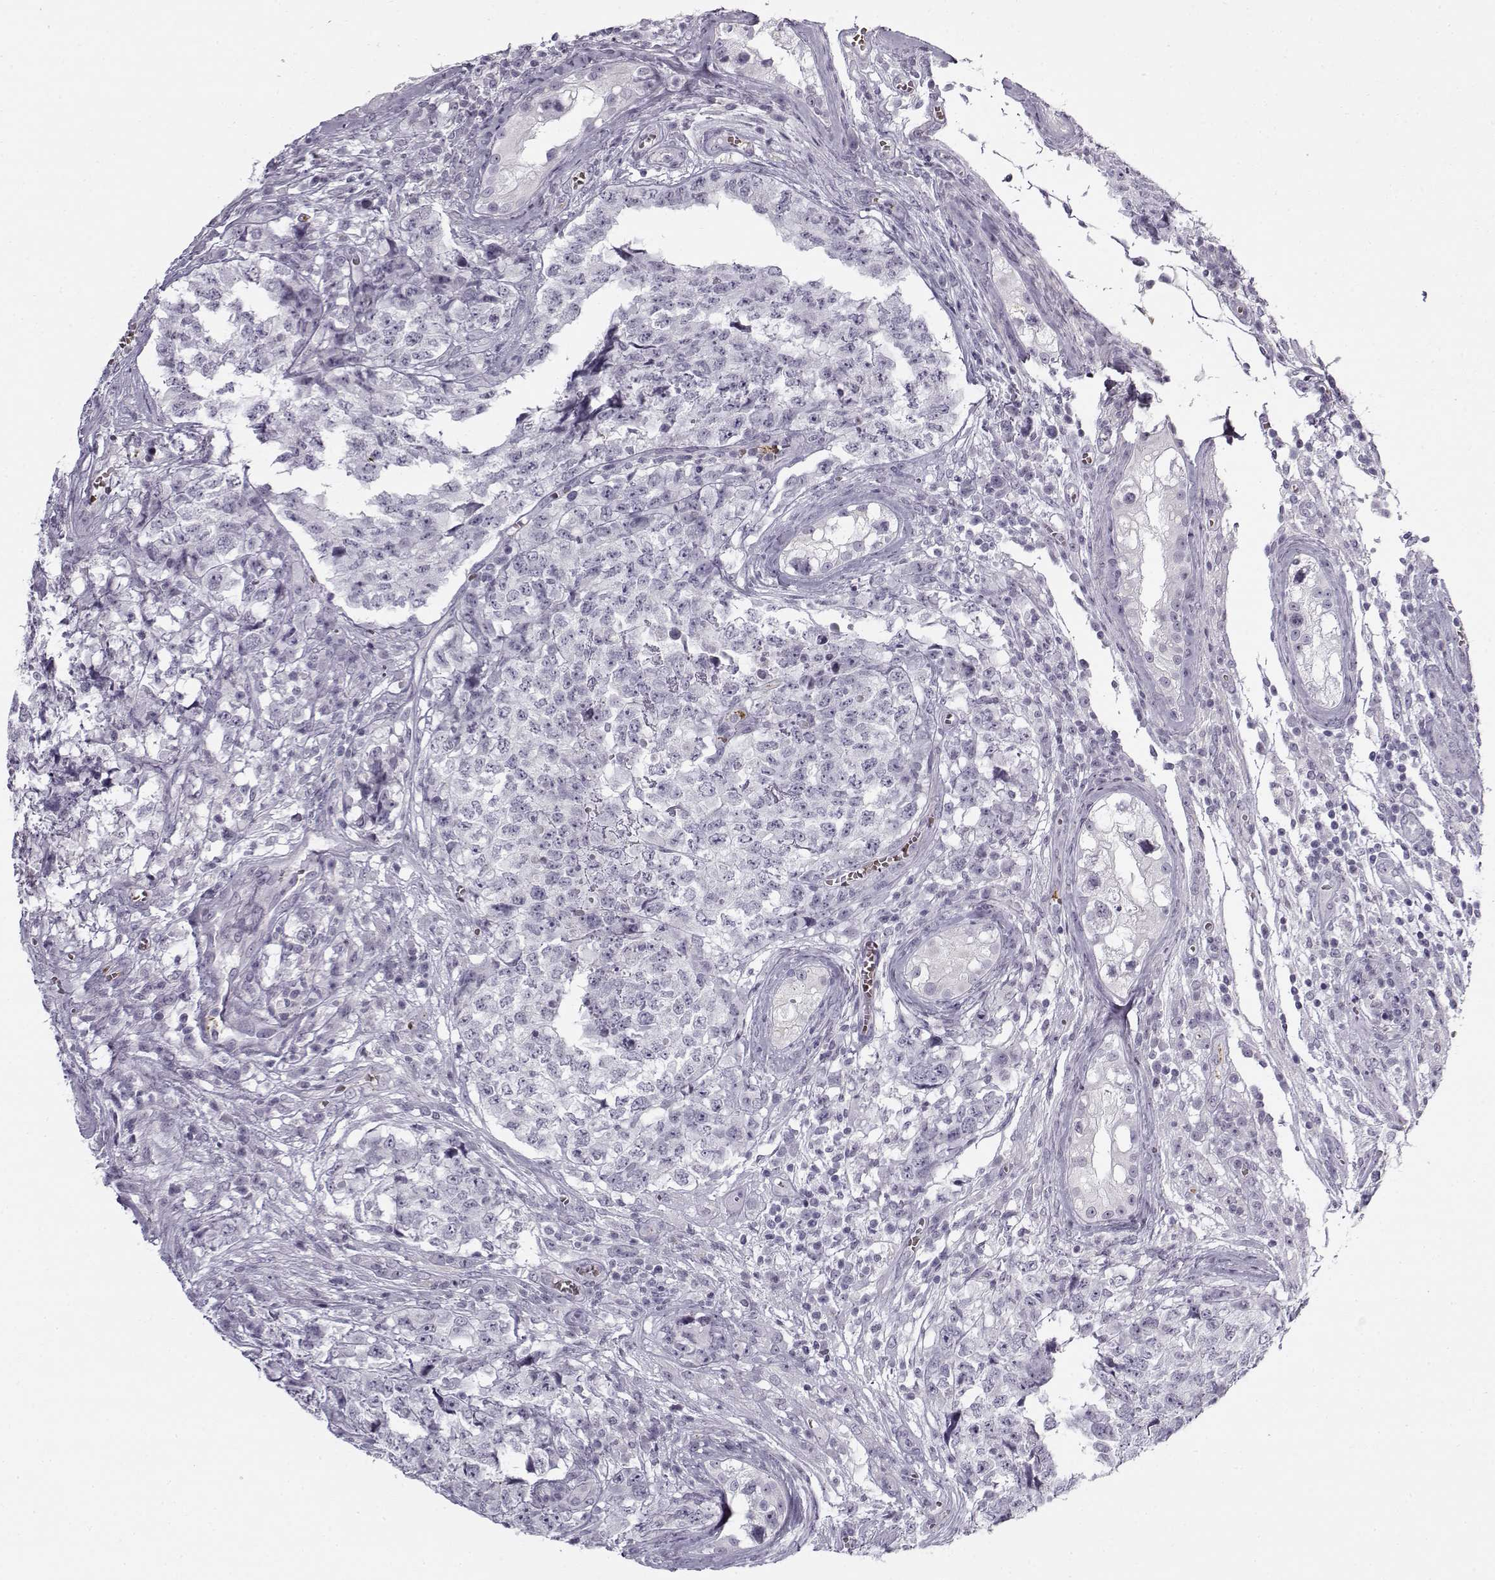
{"staining": {"intensity": "negative", "quantity": "none", "location": "none"}, "tissue": "testis cancer", "cell_type": "Tumor cells", "image_type": "cancer", "snomed": [{"axis": "morphology", "description": "Carcinoma, Embryonal, NOS"}, {"axis": "topography", "description": "Testis"}], "caption": "A high-resolution micrograph shows immunohistochemistry staining of testis embryonal carcinoma, which demonstrates no significant staining in tumor cells.", "gene": "SNCA", "patient": {"sex": "male", "age": 23}}